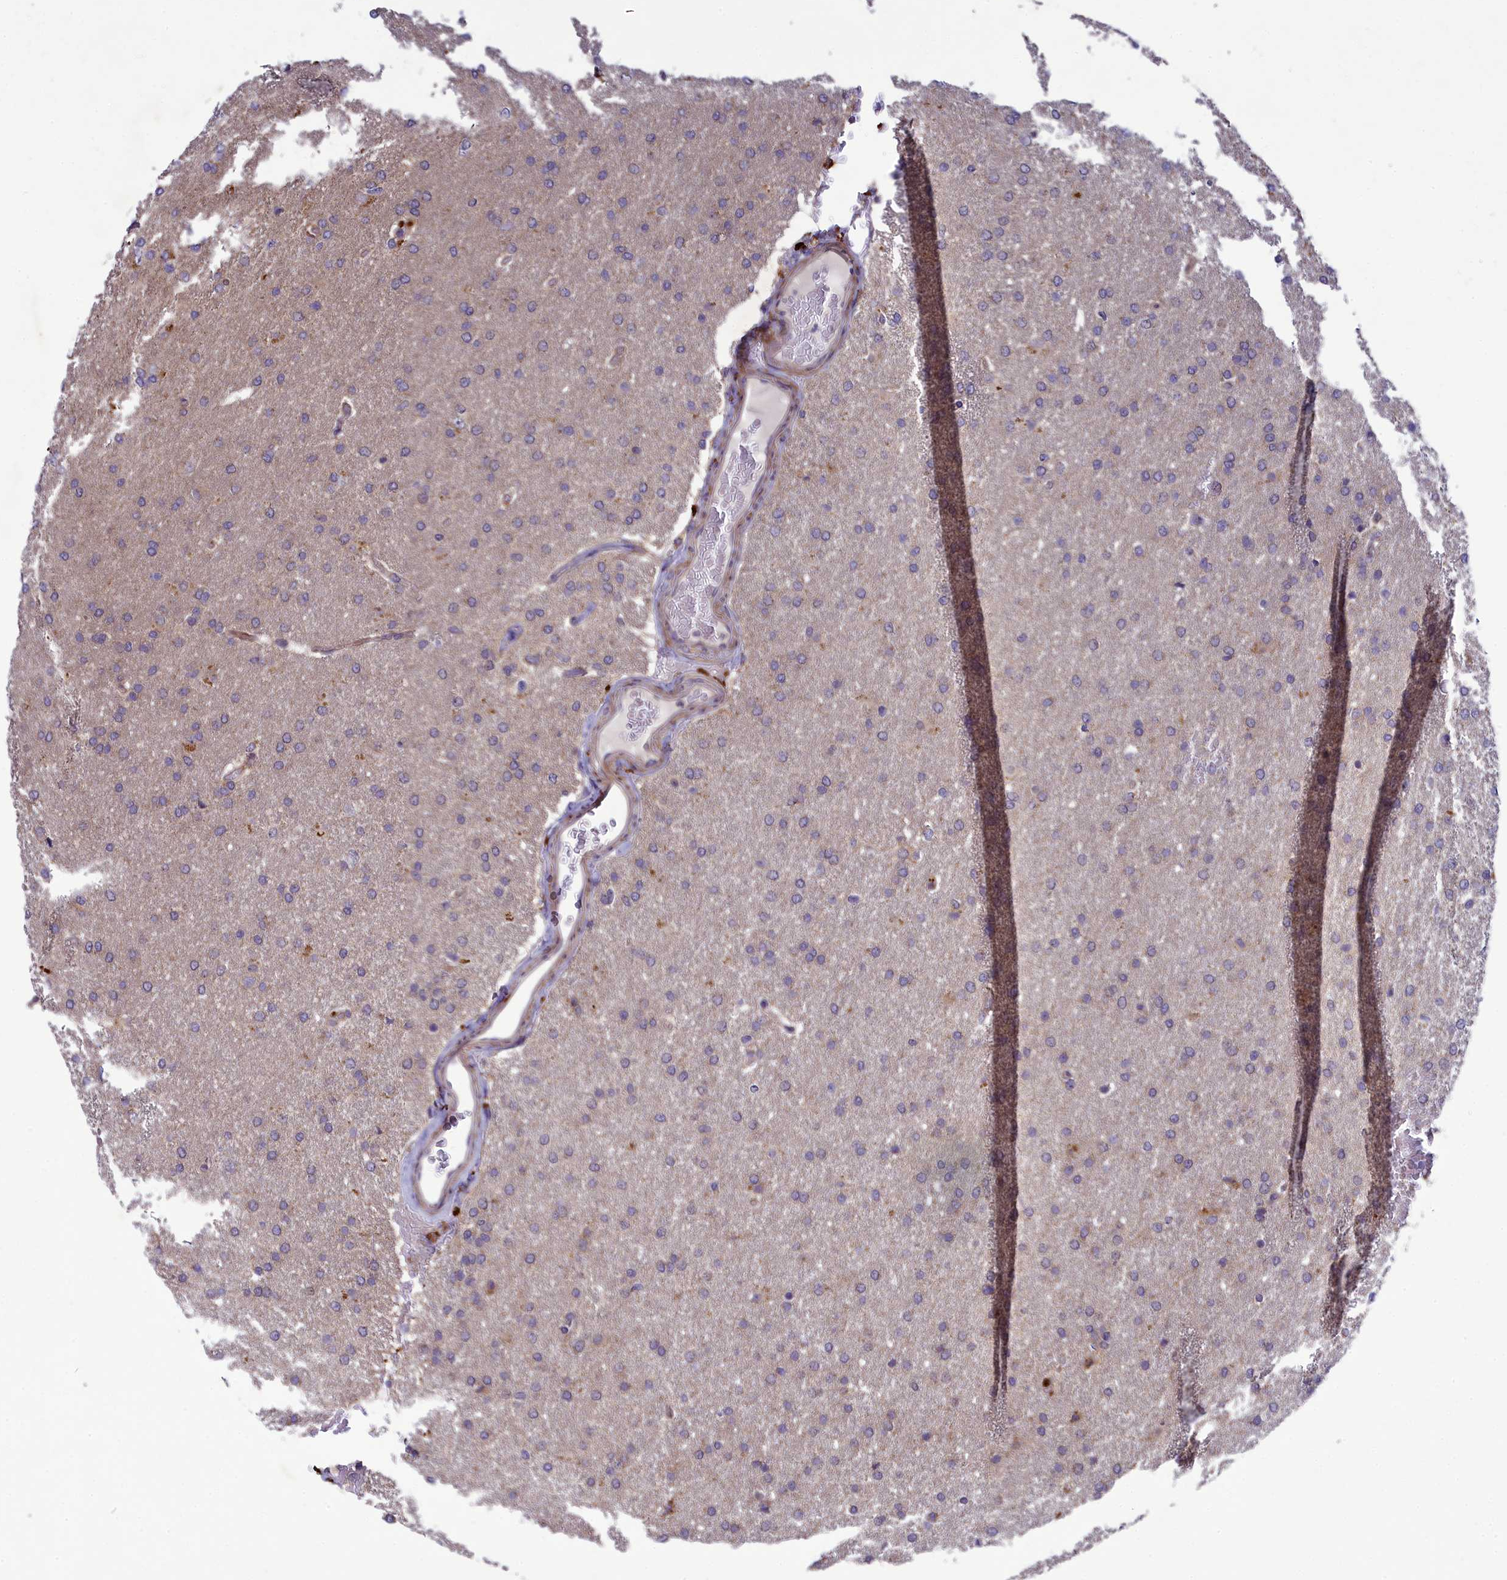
{"staining": {"intensity": "negative", "quantity": "none", "location": "none"}, "tissue": "glioma", "cell_type": "Tumor cells", "image_type": "cancer", "snomed": [{"axis": "morphology", "description": "Glioma, malignant, High grade"}, {"axis": "topography", "description": "Brain"}], "caption": "Human glioma stained for a protein using IHC demonstrates no positivity in tumor cells.", "gene": "BLTP2", "patient": {"sex": "male", "age": 72}}